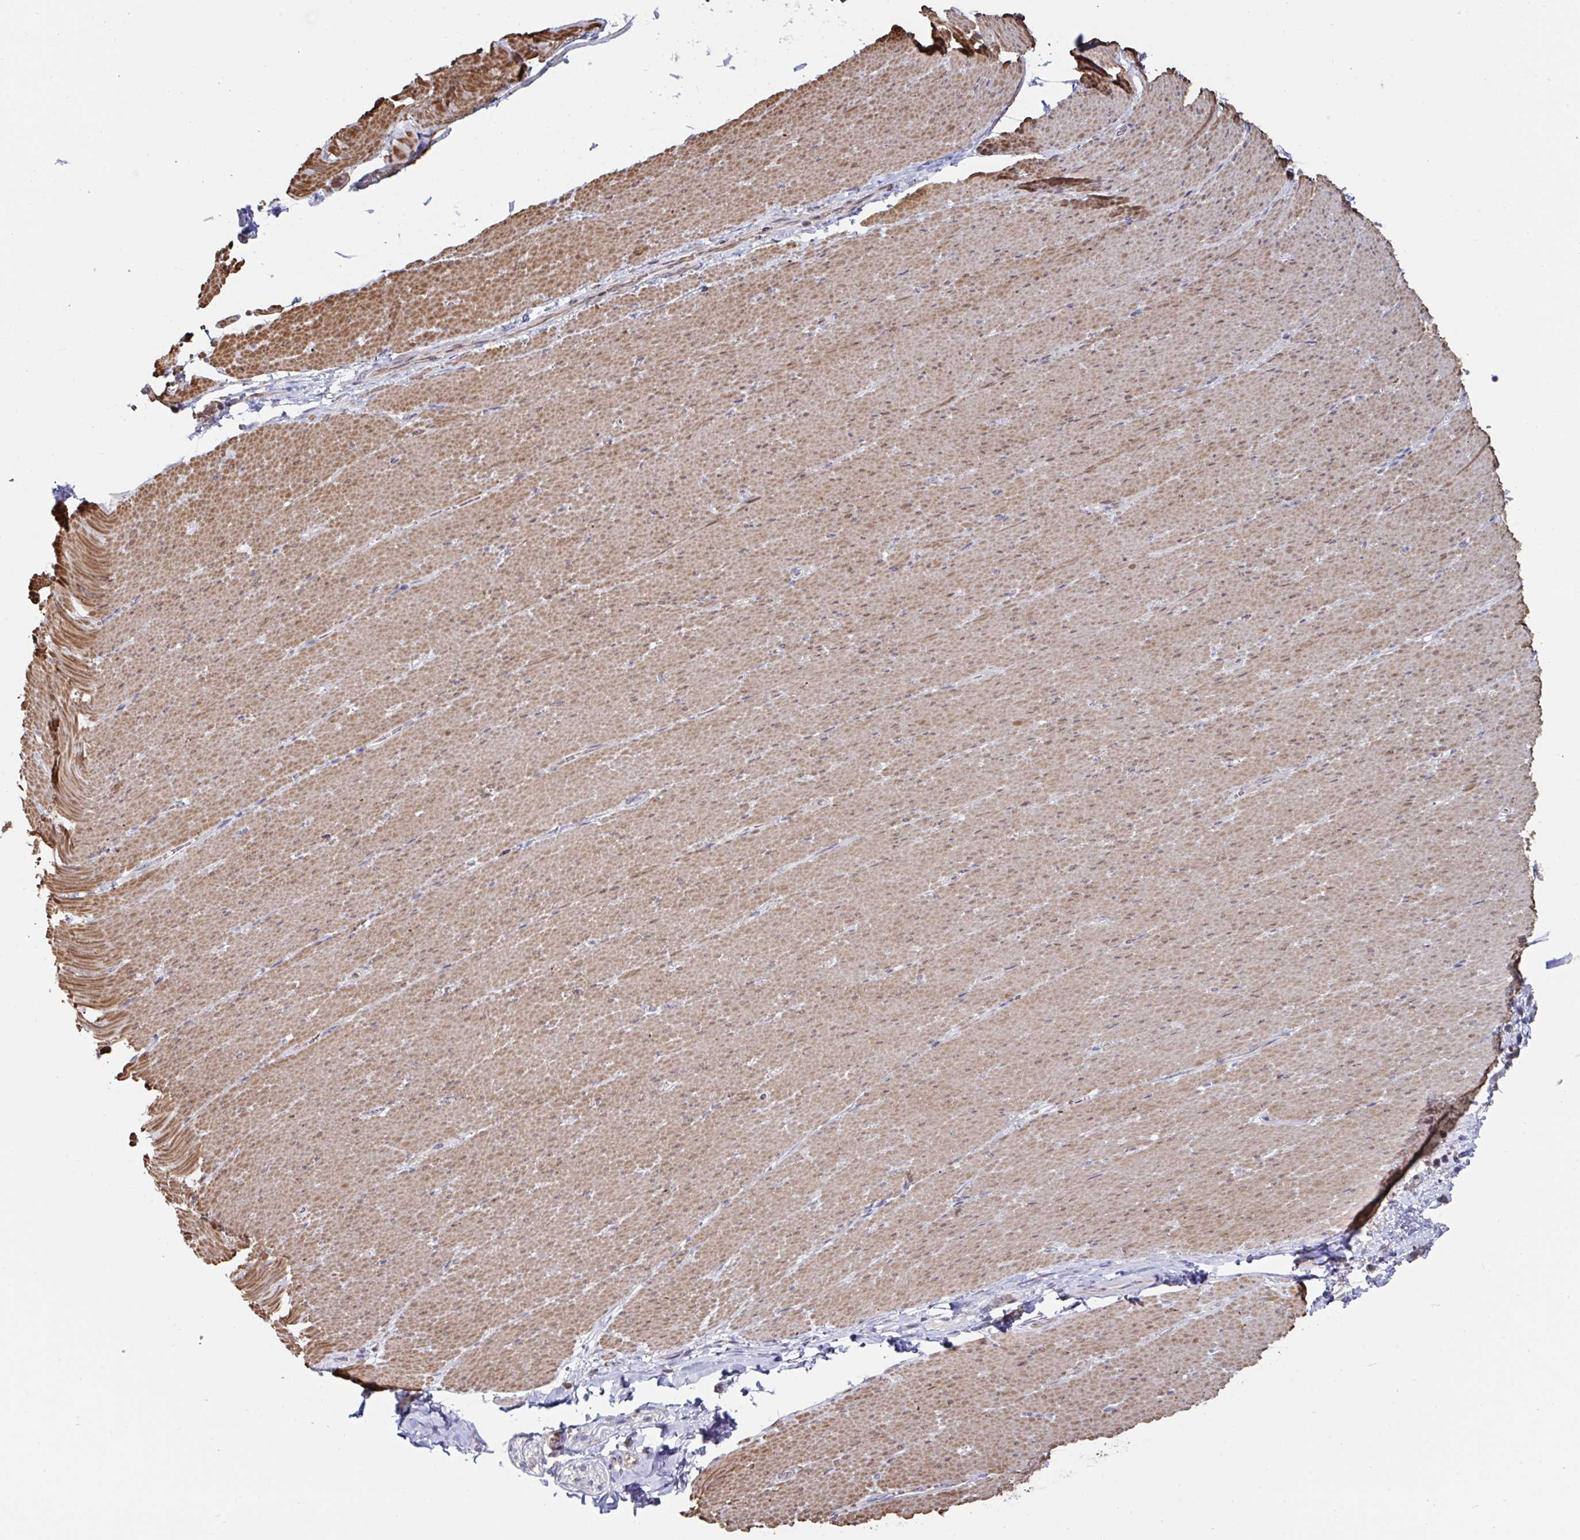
{"staining": {"intensity": "moderate", "quantity": ">75%", "location": "cytoplasmic/membranous"}, "tissue": "smooth muscle", "cell_type": "Smooth muscle cells", "image_type": "normal", "snomed": [{"axis": "morphology", "description": "Normal tissue, NOS"}, {"axis": "topography", "description": "Smooth muscle"}, {"axis": "topography", "description": "Rectum"}], "caption": "Smooth muscle stained with immunohistochemistry (IHC) shows moderate cytoplasmic/membranous staining in approximately >75% of smooth muscle cells. The staining was performed using DAB, with brown indicating positive protein expression. Nuclei are stained blue with hematoxylin.", "gene": "DZANK1", "patient": {"sex": "male", "age": 53}}